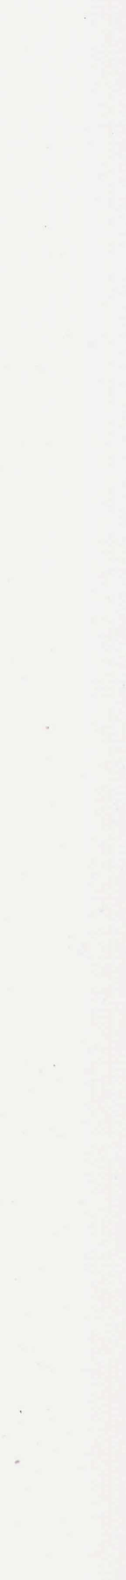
{"staining": {"intensity": "weak", "quantity": "<25%", "location": "cytoplasmic/membranous"}, "tissue": "ovarian cancer", "cell_type": "Tumor cells", "image_type": "cancer", "snomed": [{"axis": "morphology", "description": "Cystadenocarcinoma, serous, NOS"}, {"axis": "topography", "description": "Ovary"}], "caption": "The image reveals no significant staining in tumor cells of ovarian cancer.", "gene": "PIR", "patient": {"sex": "female", "age": 84}}